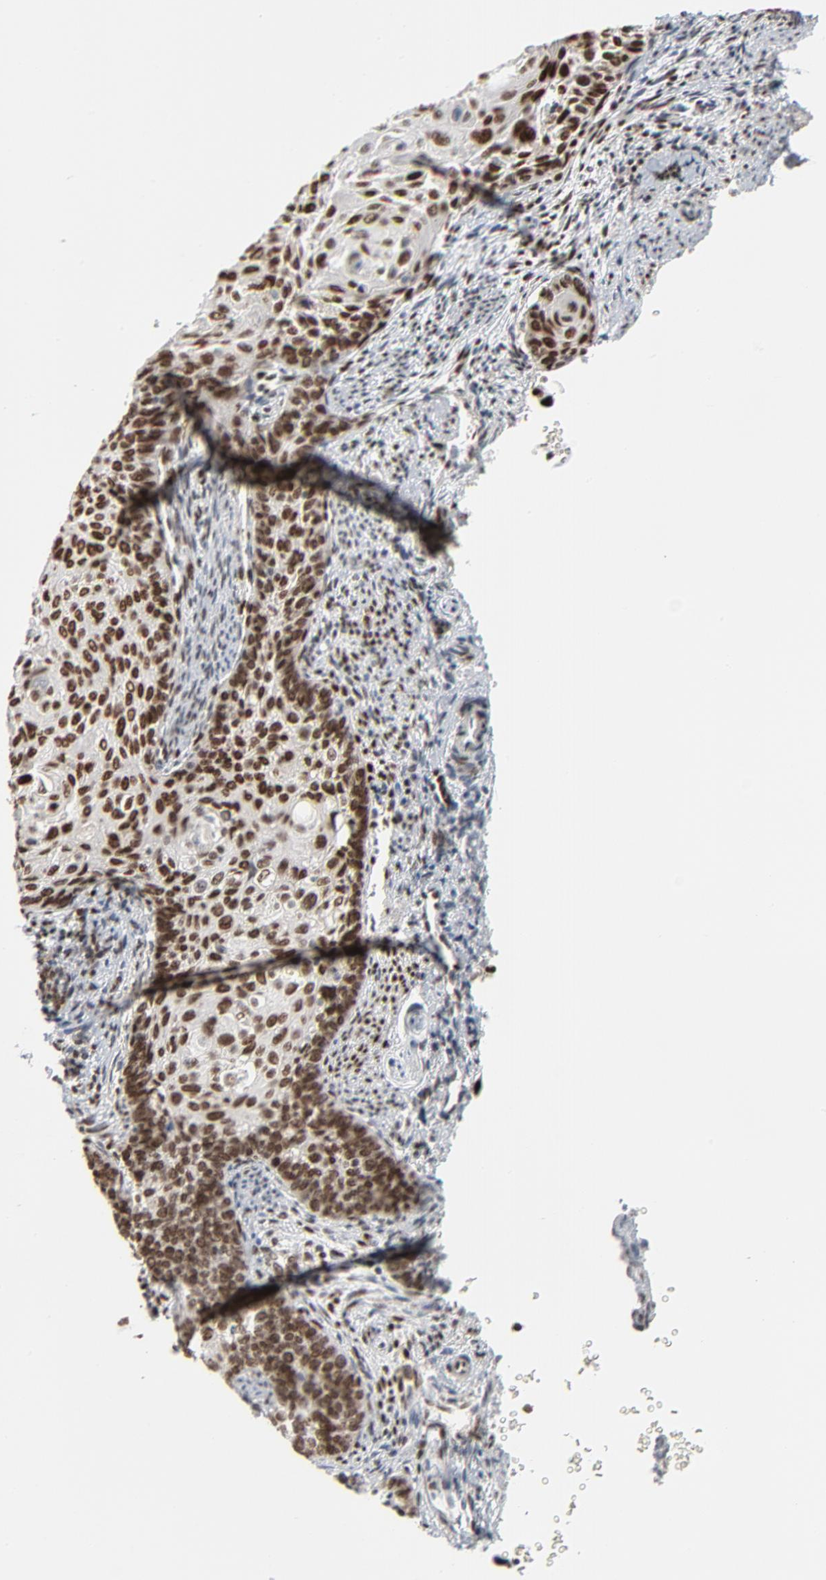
{"staining": {"intensity": "strong", "quantity": ">75%", "location": "nuclear"}, "tissue": "cervical cancer", "cell_type": "Tumor cells", "image_type": "cancer", "snomed": [{"axis": "morphology", "description": "Squamous cell carcinoma, NOS"}, {"axis": "topography", "description": "Cervix"}], "caption": "A high-resolution photomicrograph shows immunohistochemistry (IHC) staining of squamous cell carcinoma (cervical), which demonstrates strong nuclear expression in approximately >75% of tumor cells. (DAB IHC, brown staining for protein, blue staining for nuclei).", "gene": "CUX1", "patient": {"sex": "female", "age": 33}}